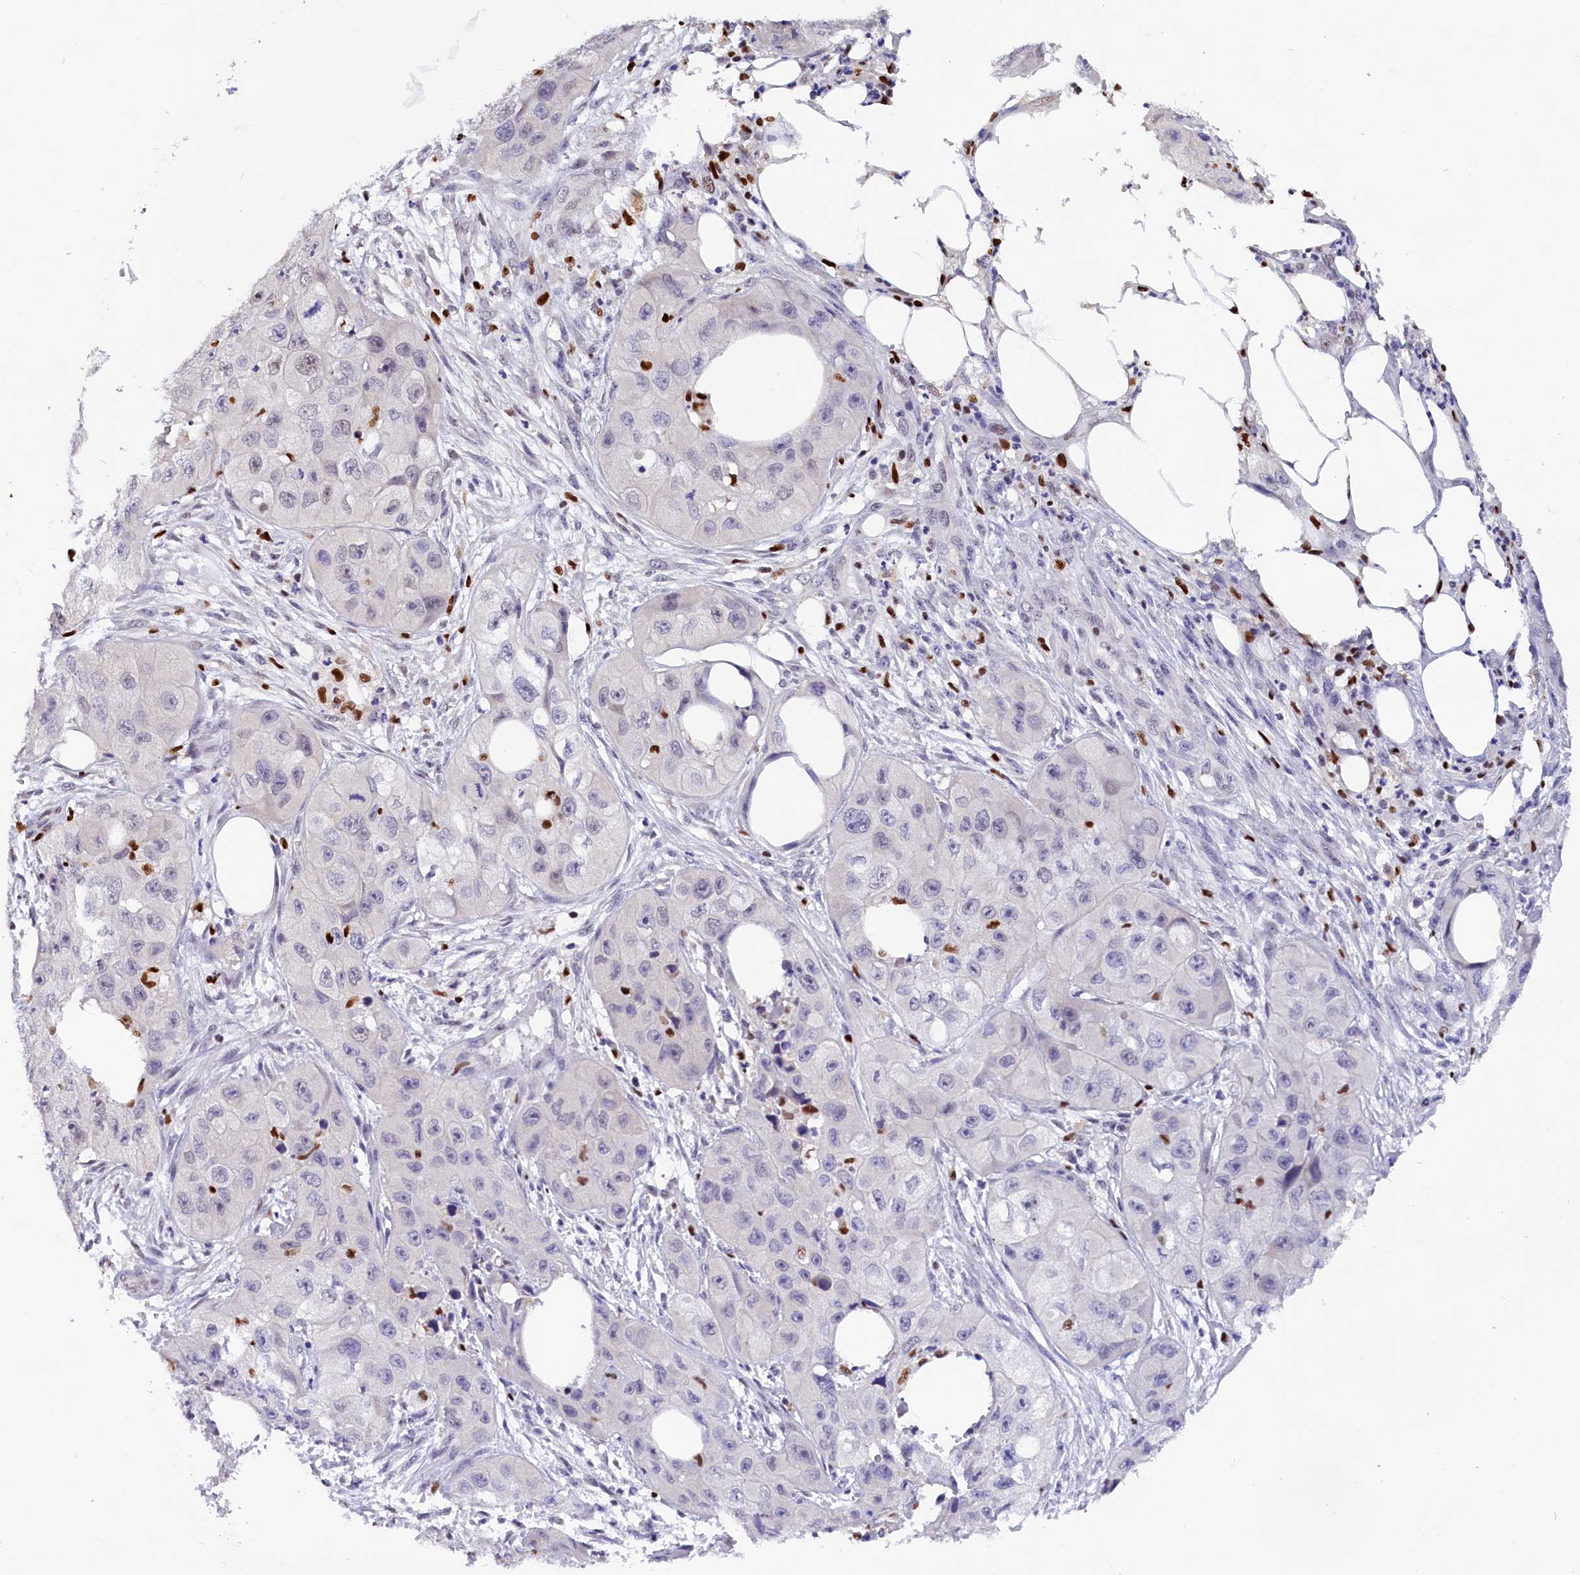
{"staining": {"intensity": "negative", "quantity": "none", "location": "none"}, "tissue": "skin cancer", "cell_type": "Tumor cells", "image_type": "cancer", "snomed": [{"axis": "morphology", "description": "Squamous cell carcinoma, NOS"}, {"axis": "topography", "description": "Skin"}, {"axis": "topography", "description": "Subcutis"}], "caption": "Immunohistochemistry (IHC) photomicrograph of neoplastic tissue: skin cancer stained with DAB (3,3'-diaminobenzidine) shows no significant protein positivity in tumor cells.", "gene": "BTBD9", "patient": {"sex": "male", "age": 73}}